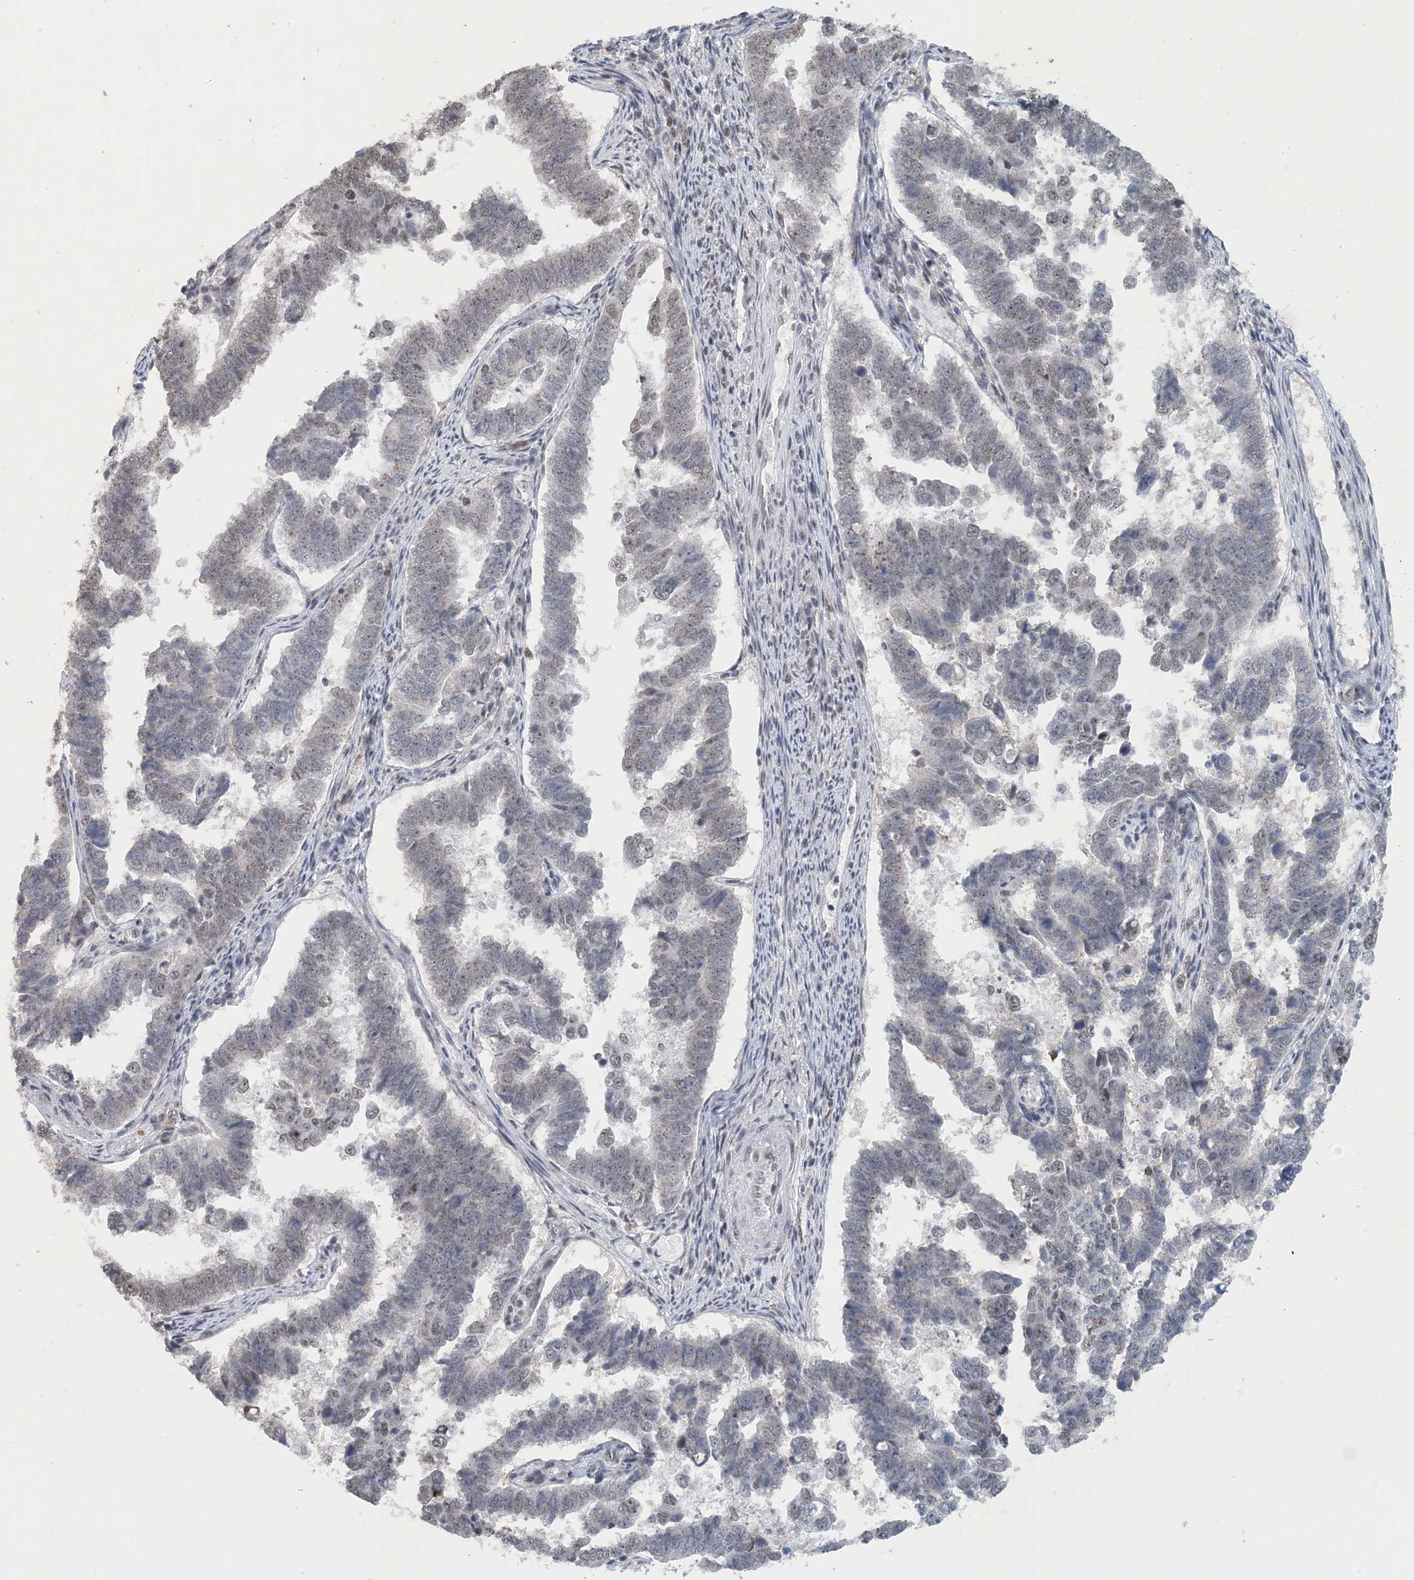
{"staining": {"intensity": "negative", "quantity": "none", "location": "none"}, "tissue": "endometrial cancer", "cell_type": "Tumor cells", "image_type": "cancer", "snomed": [{"axis": "morphology", "description": "Adenocarcinoma, NOS"}, {"axis": "topography", "description": "Endometrium"}], "caption": "A high-resolution micrograph shows immunohistochemistry staining of endometrial adenocarcinoma, which shows no significant staining in tumor cells.", "gene": "MBD2", "patient": {"sex": "female", "age": 75}}